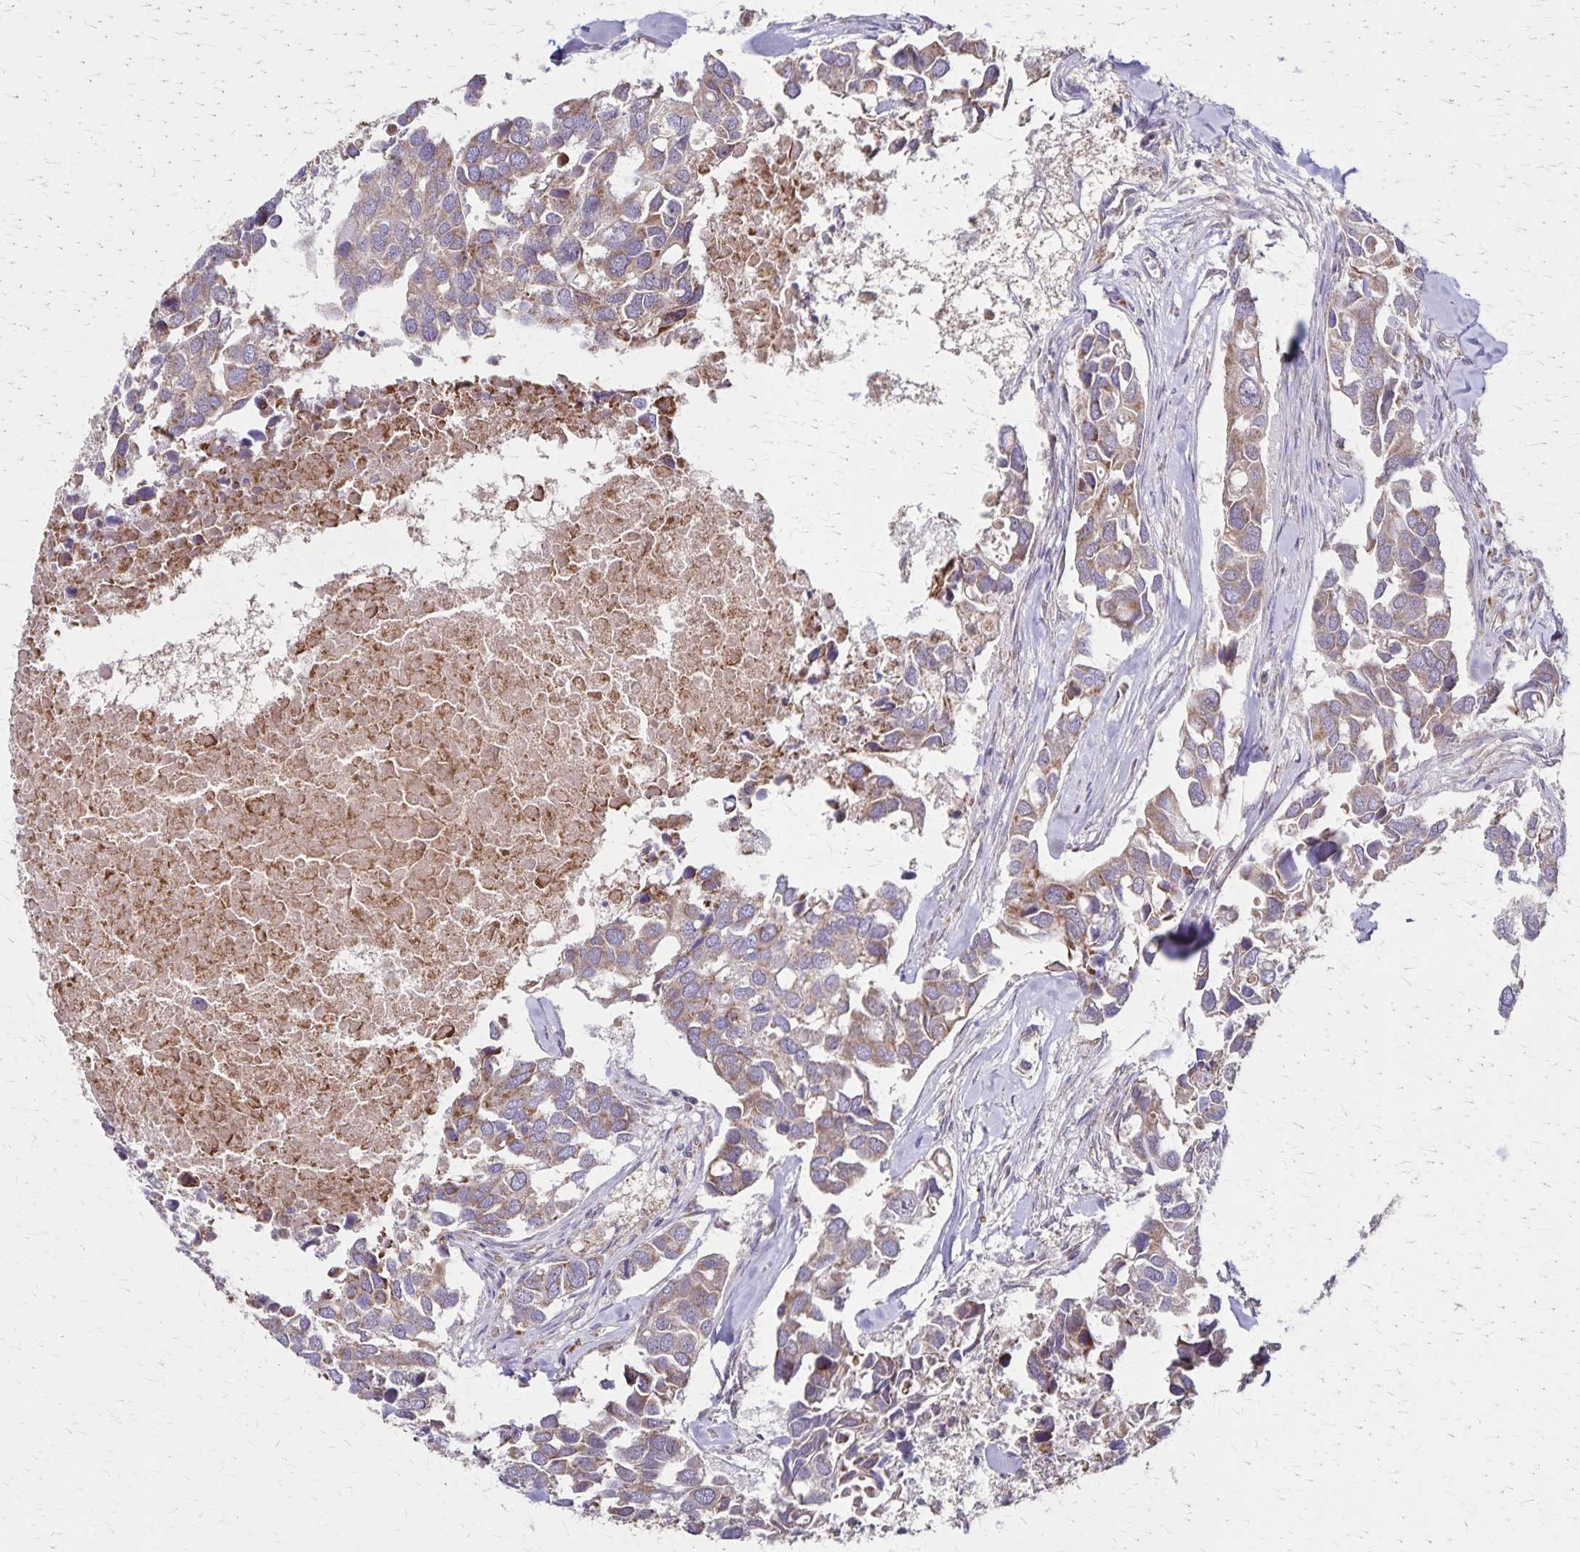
{"staining": {"intensity": "weak", "quantity": "25%-75%", "location": "cytoplasmic/membranous"}, "tissue": "breast cancer", "cell_type": "Tumor cells", "image_type": "cancer", "snomed": [{"axis": "morphology", "description": "Duct carcinoma"}, {"axis": "topography", "description": "Breast"}], "caption": "Immunohistochemical staining of breast cancer (invasive ductal carcinoma) shows weak cytoplasmic/membranous protein staining in approximately 25%-75% of tumor cells.", "gene": "NFS1", "patient": {"sex": "female", "age": 83}}